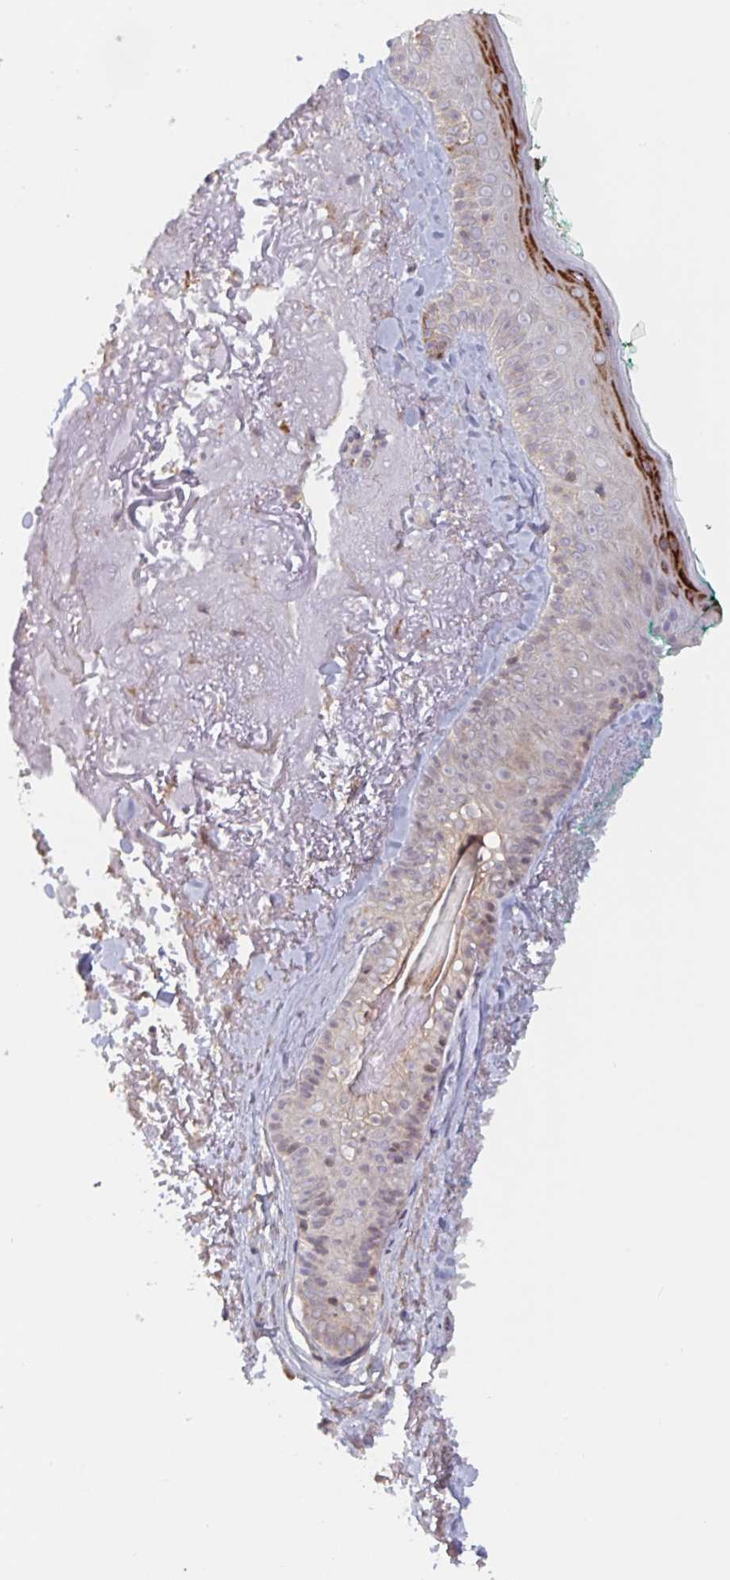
{"staining": {"intensity": "negative", "quantity": "none", "location": "none"}, "tissue": "skin", "cell_type": "Fibroblasts", "image_type": "normal", "snomed": [{"axis": "morphology", "description": "Normal tissue, NOS"}, {"axis": "topography", "description": "Skin"}], "caption": "Immunohistochemistry image of benign skin: human skin stained with DAB (3,3'-diaminobenzidine) displays no significant protein positivity in fibroblasts.", "gene": "DCST1", "patient": {"sex": "male", "age": 73}}